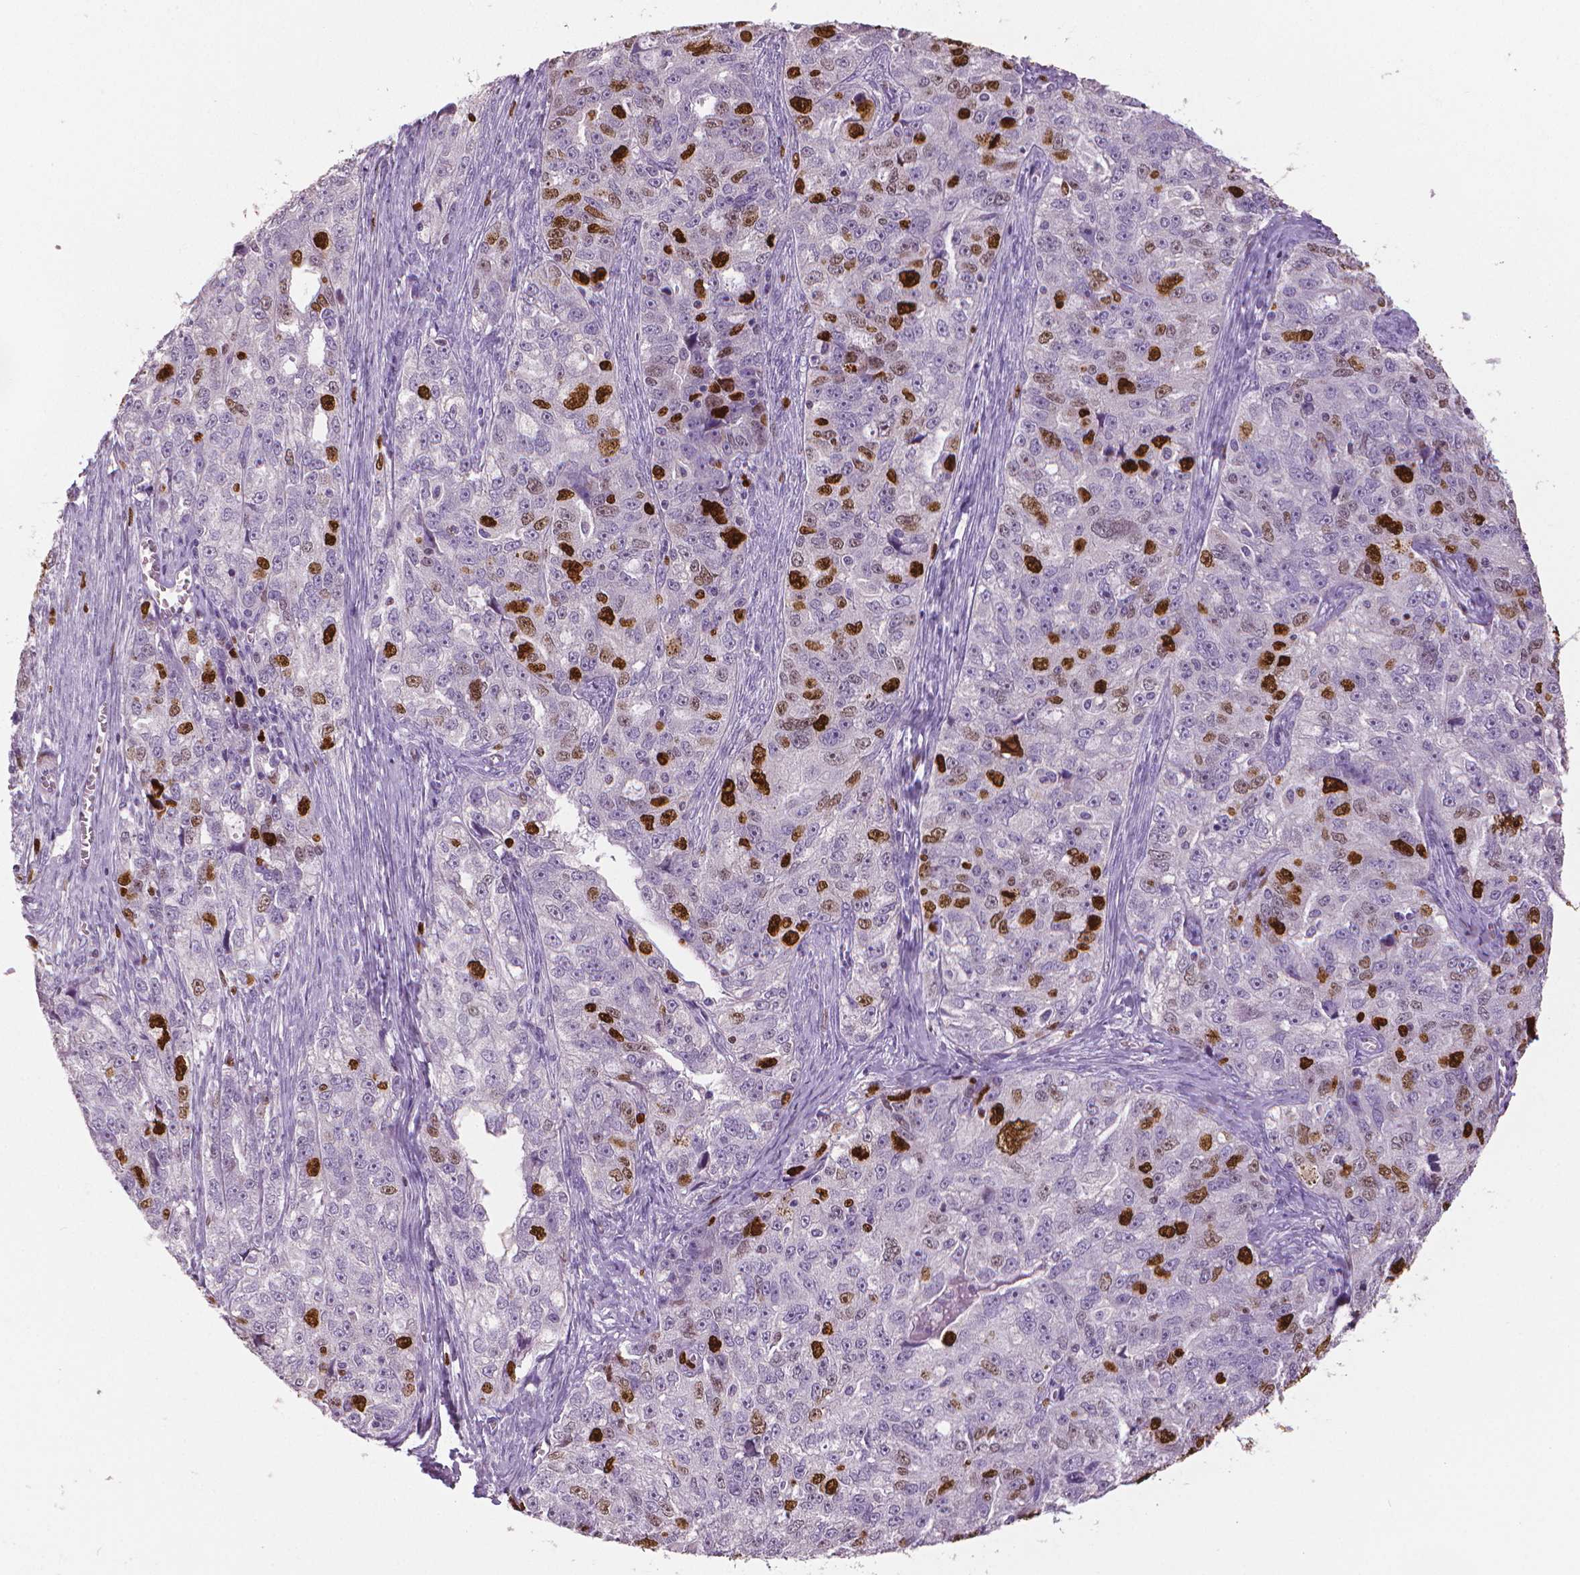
{"staining": {"intensity": "strong", "quantity": "<25%", "location": "nuclear"}, "tissue": "ovarian cancer", "cell_type": "Tumor cells", "image_type": "cancer", "snomed": [{"axis": "morphology", "description": "Cystadenocarcinoma, serous, NOS"}, {"axis": "topography", "description": "Ovary"}], "caption": "Immunohistochemical staining of human ovarian serous cystadenocarcinoma displays medium levels of strong nuclear protein staining in about <25% of tumor cells.", "gene": "MKI67", "patient": {"sex": "female", "age": 51}}